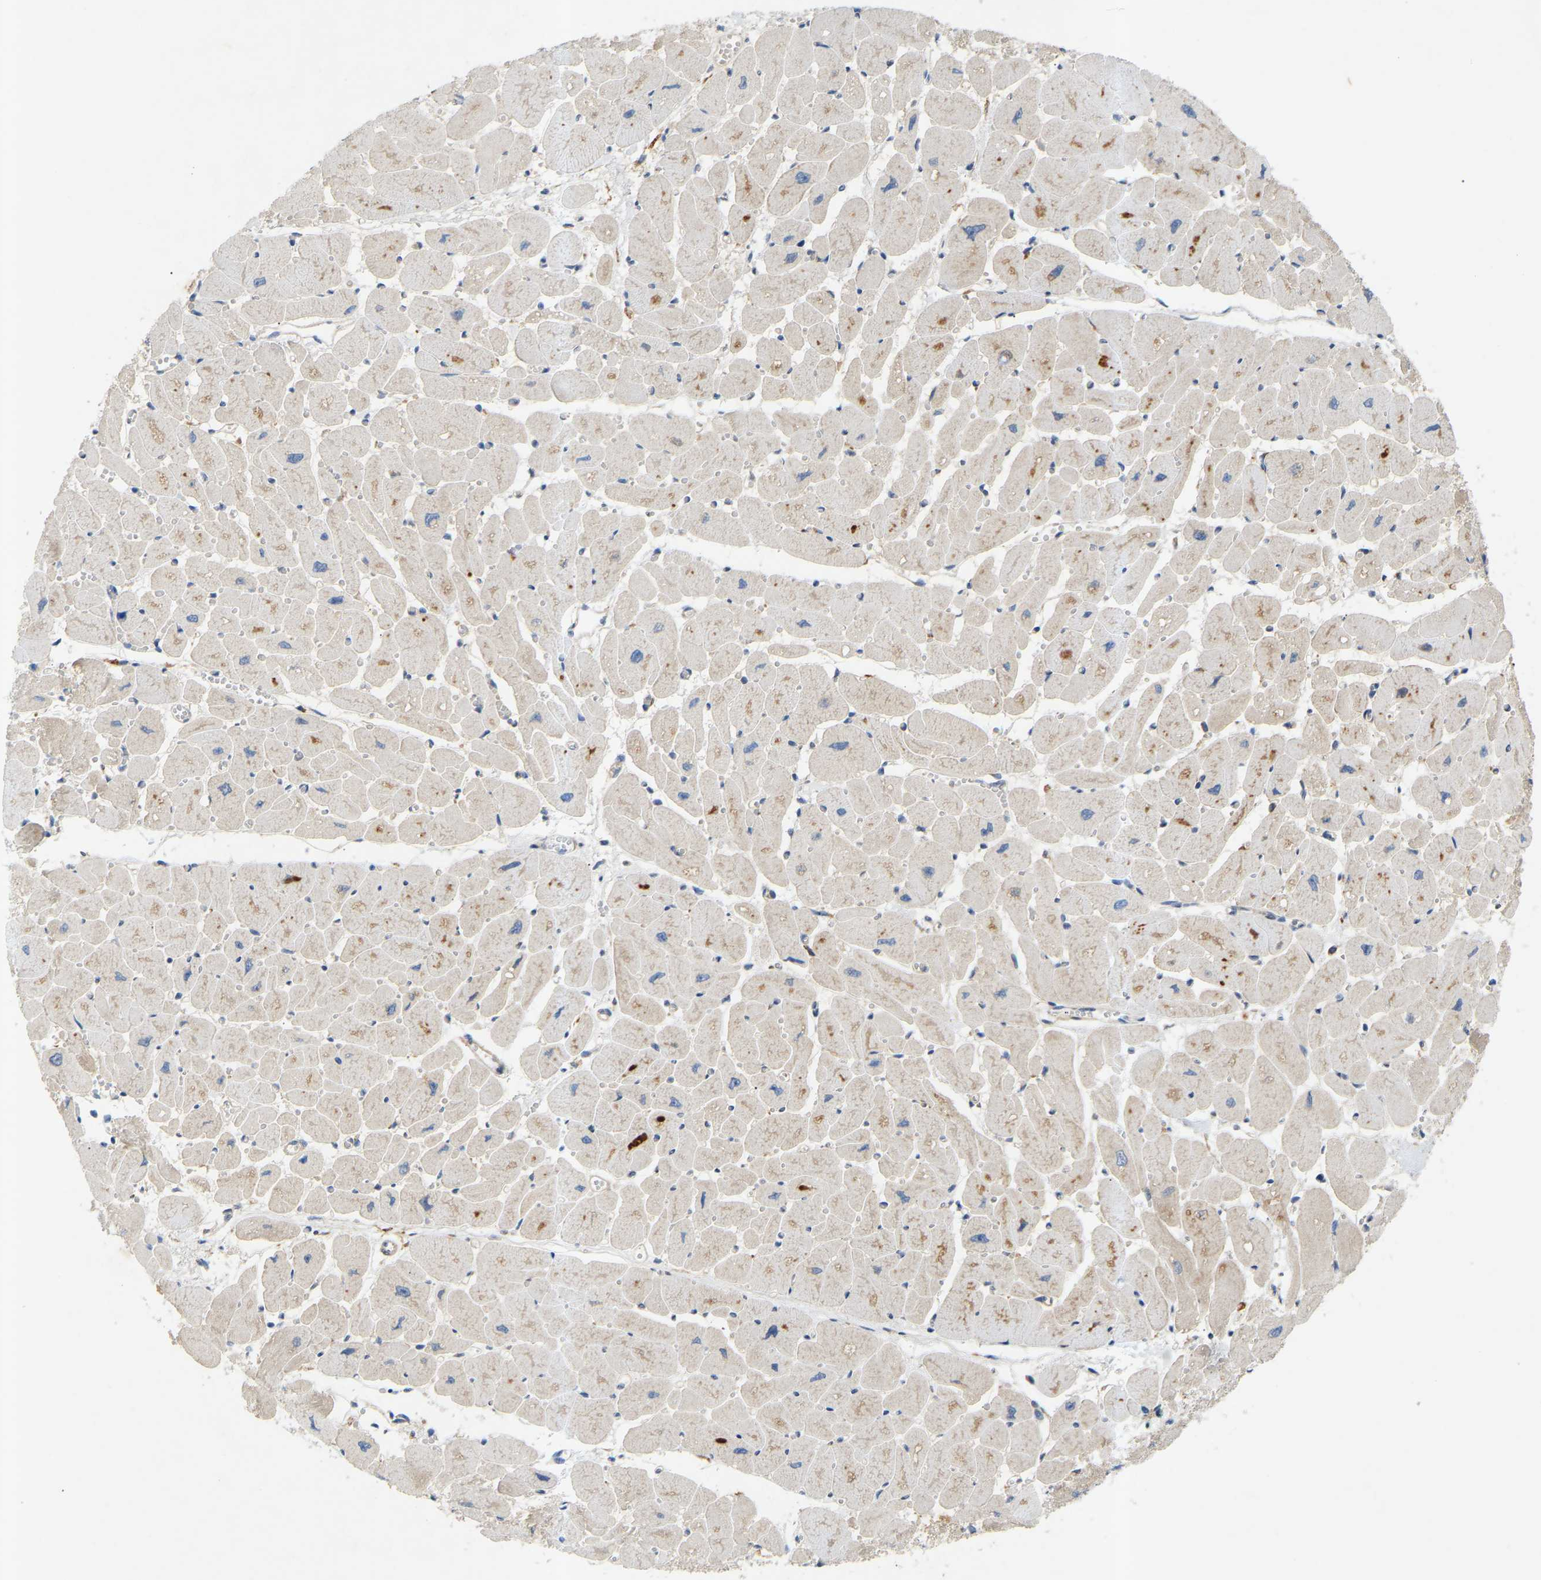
{"staining": {"intensity": "weak", "quantity": ">75%", "location": "cytoplasmic/membranous"}, "tissue": "heart muscle", "cell_type": "Cardiomyocytes", "image_type": "normal", "snomed": [{"axis": "morphology", "description": "Normal tissue, NOS"}, {"axis": "topography", "description": "Heart"}], "caption": "Protein expression analysis of unremarkable human heart muscle reveals weak cytoplasmic/membranous positivity in about >75% of cardiomyocytes.", "gene": "ATP5MF", "patient": {"sex": "female", "age": 54}}